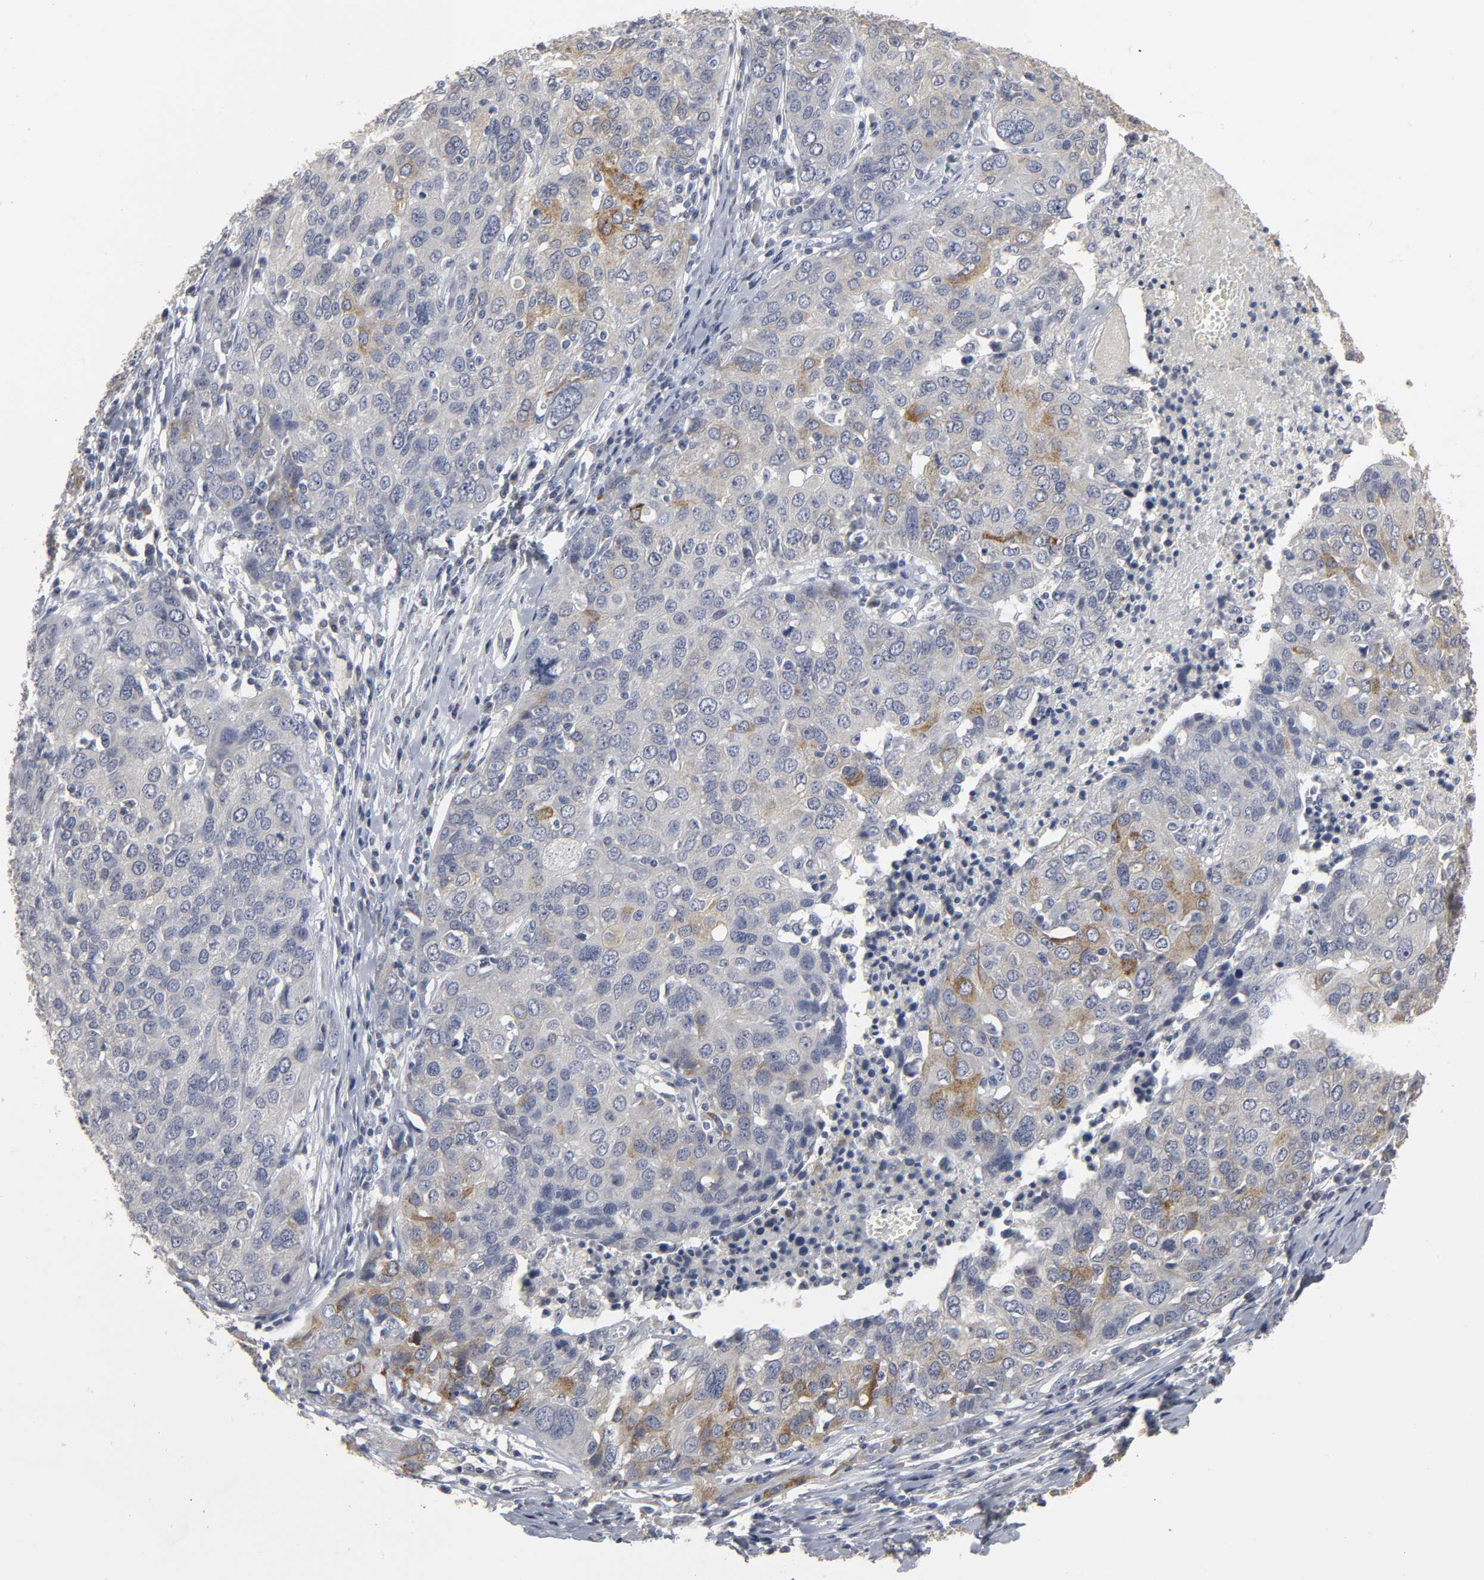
{"staining": {"intensity": "moderate", "quantity": "<25%", "location": "cytoplasmic/membranous"}, "tissue": "ovarian cancer", "cell_type": "Tumor cells", "image_type": "cancer", "snomed": [{"axis": "morphology", "description": "Carcinoma, endometroid"}, {"axis": "topography", "description": "Ovary"}], "caption": "Immunohistochemistry histopathology image of human ovarian cancer stained for a protein (brown), which displays low levels of moderate cytoplasmic/membranous expression in approximately <25% of tumor cells.", "gene": "TCAP", "patient": {"sex": "female", "age": 50}}